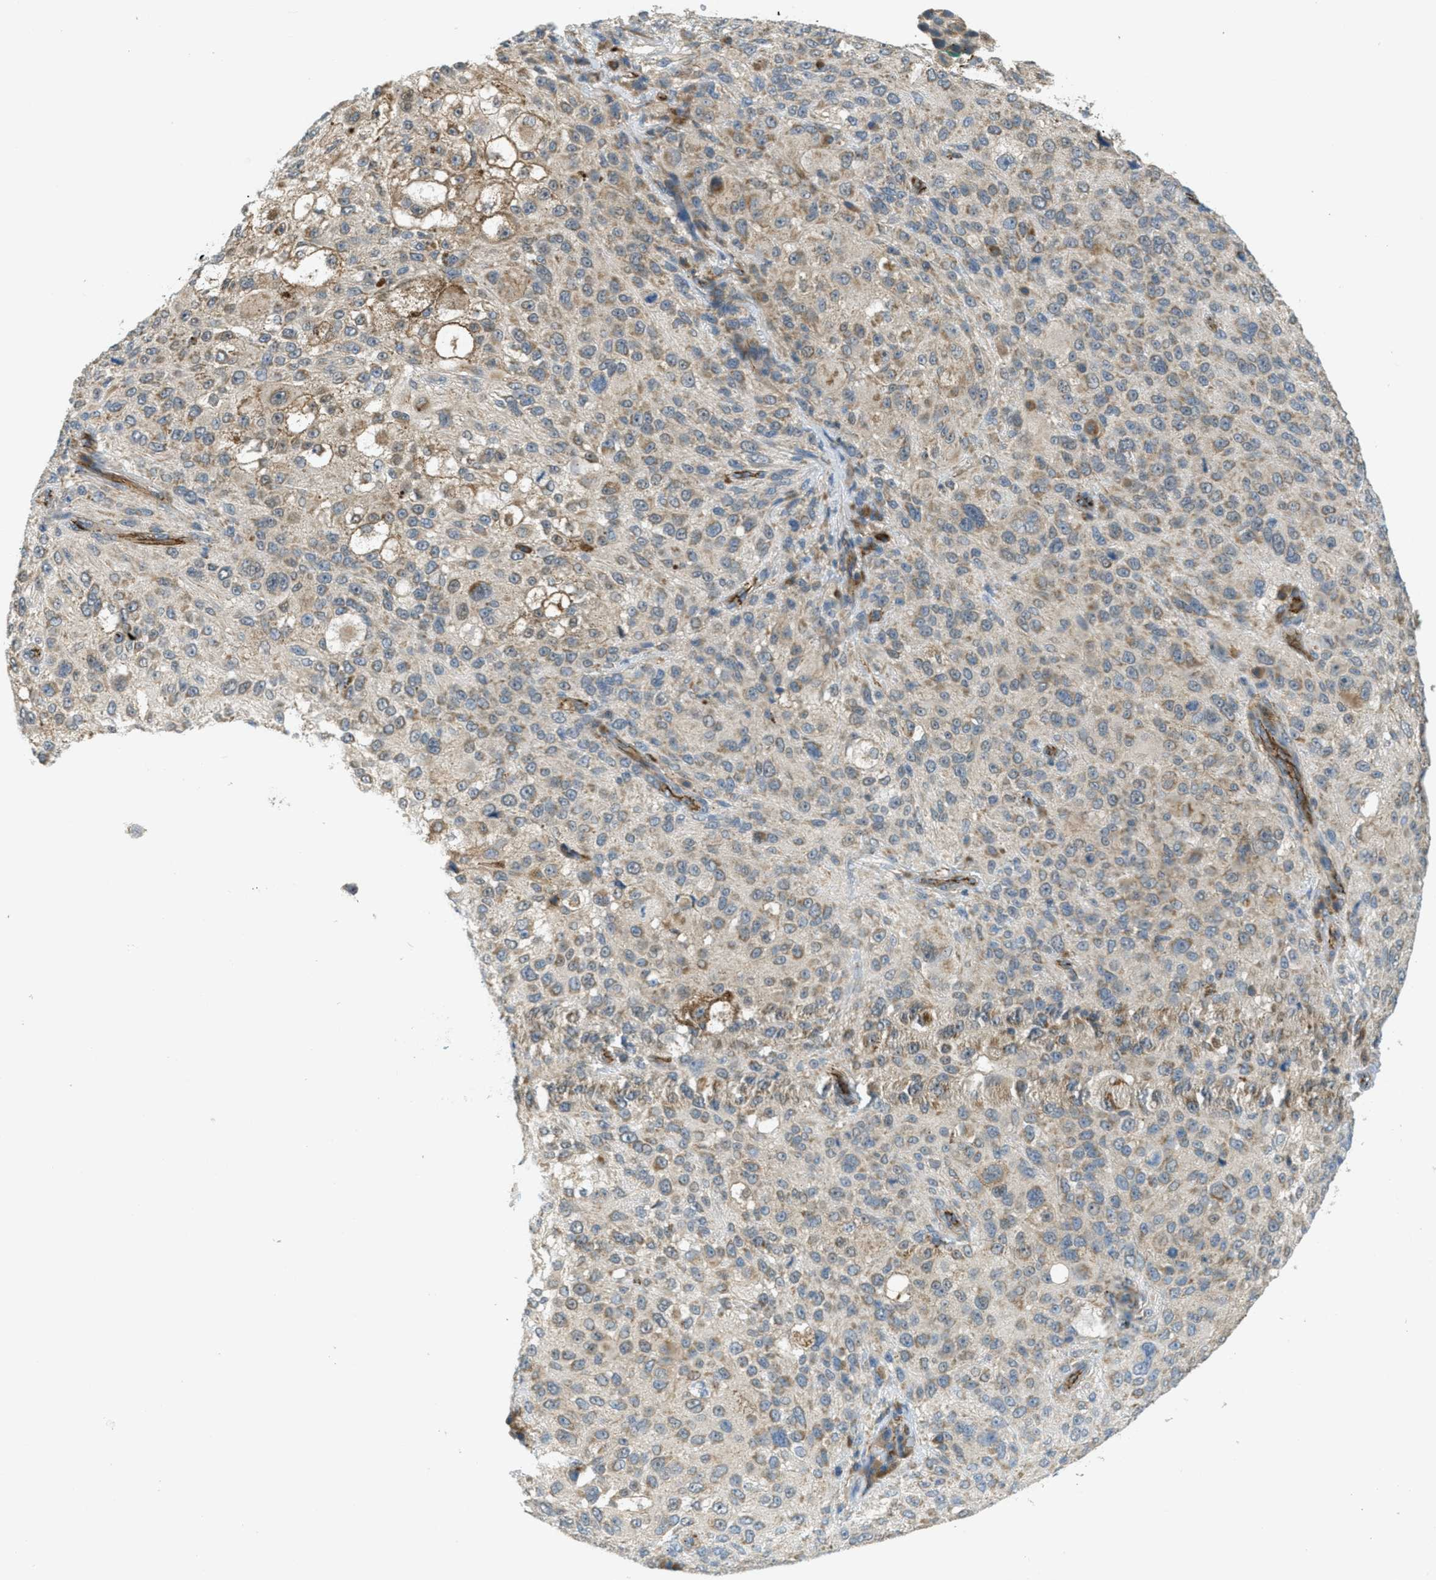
{"staining": {"intensity": "weak", "quantity": ">75%", "location": "cytoplasmic/membranous"}, "tissue": "melanoma", "cell_type": "Tumor cells", "image_type": "cancer", "snomed": [{"axis": "morphology", "description": "Necrosis, NOS"}, {"axis": "morphology", "description": "Malignant melanoma, NOS"}, {"axis": "topography", "description": "Skin"}], "caption": "Protein expression analysis of human malignant melanoma reveals weak cytoplasmic/membranous expression in approximately >75% of tumor cells.", "gene": "JCAD", "patient": {"sex": "female", "age": 87}}